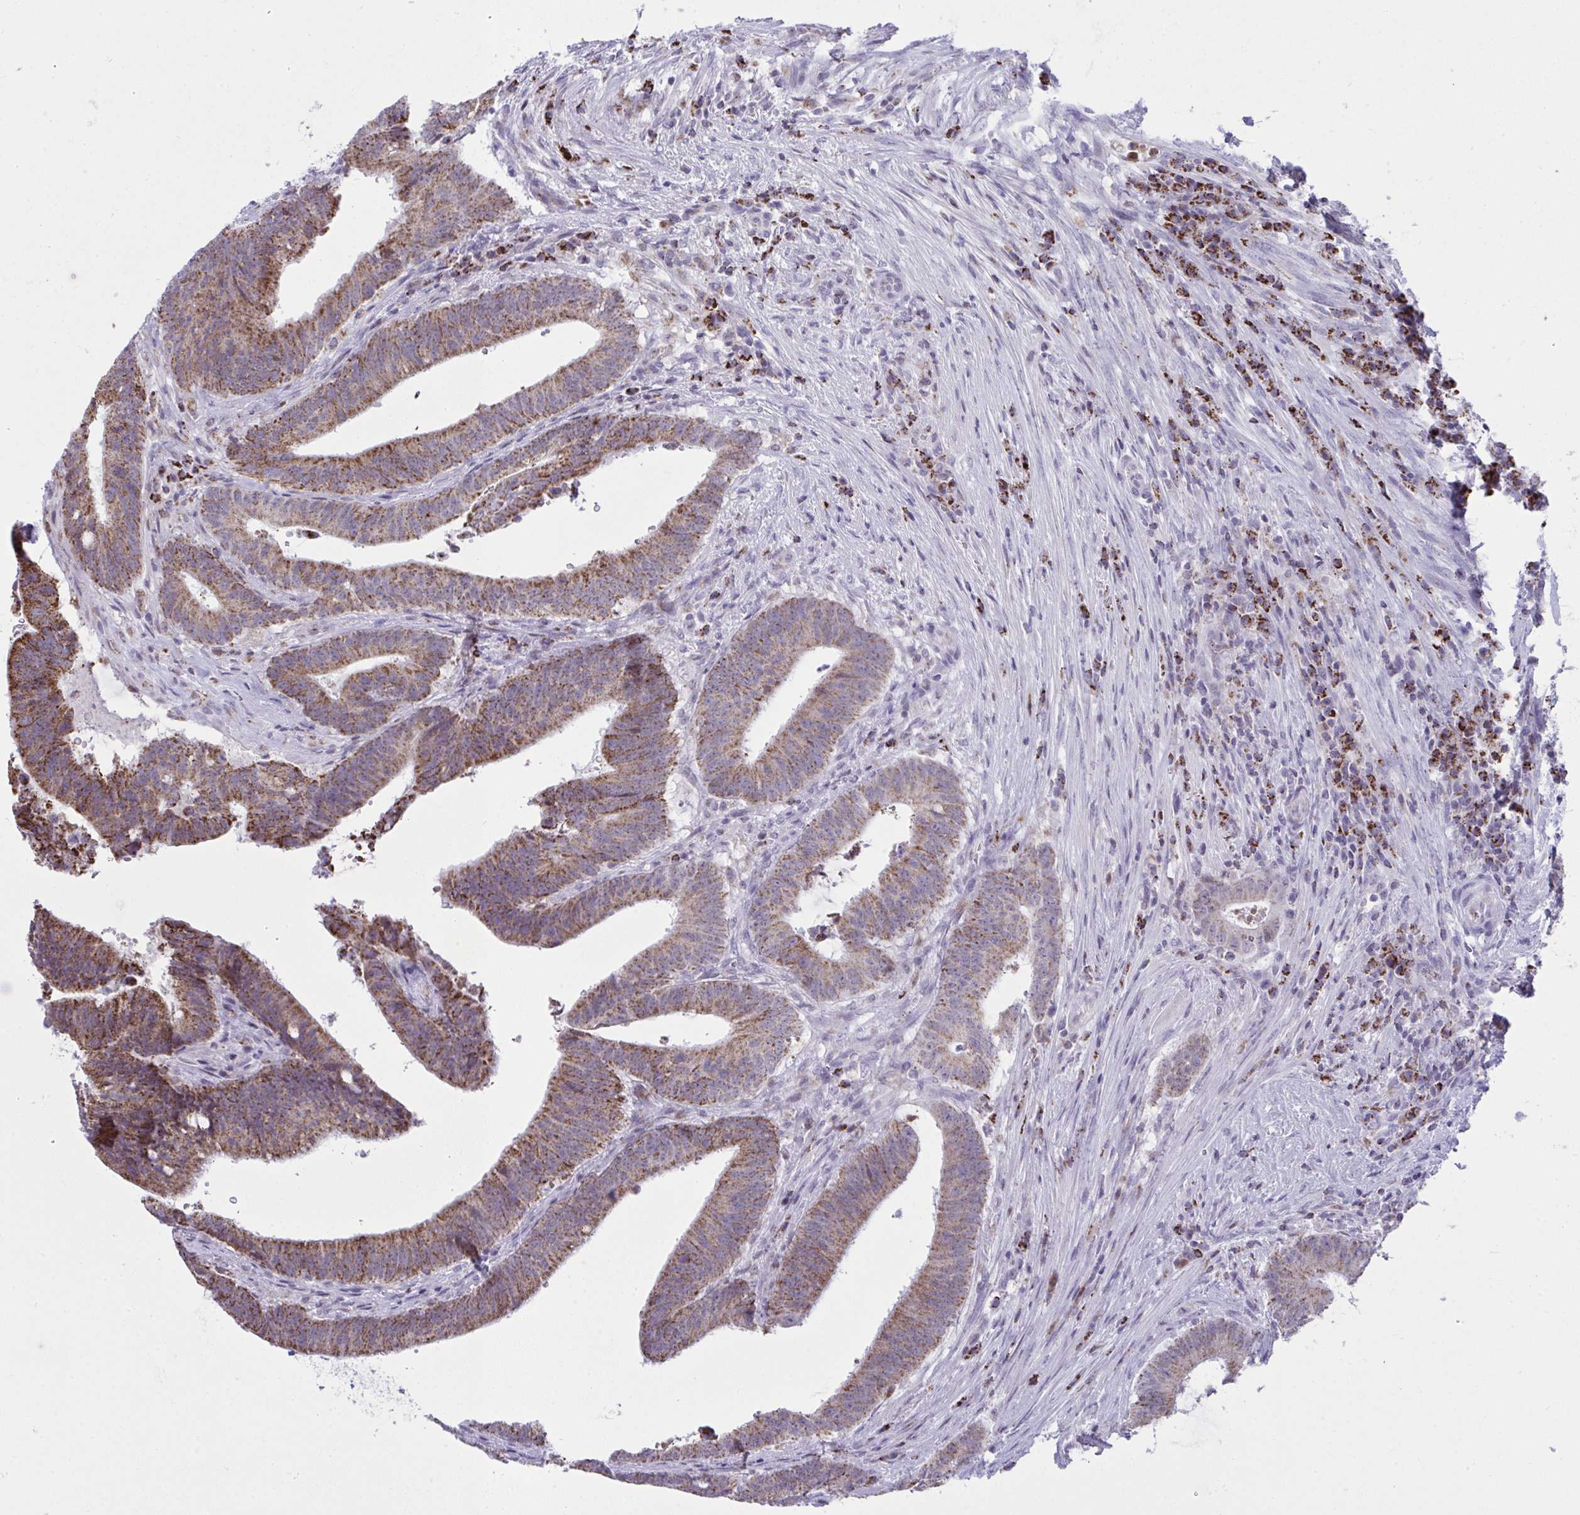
{"staining": {"intensity": "moderate", "quantity": ">75%", "location": "cytoplasmic/membranous"}, "tissue": "colorectal cancer", "cell_type": "Tumor cells", "image_type": "cancer", "snomed": [{"axis": "morphology", "description": "Adenocarcinoma, NOS"}, {"axis": "topography", "description": "Colon"}], "caption": "Moderate cytoplasmic/membranous protein staining is appreciated in about >75% of tumor cells in colorectal adenocarcinoma. The staining was performed using DAB, with brown indicating positive protein expression. Nuclei are stained blue with hematoxylin.", "gene": "PLA2G12B", "patient": {"sex": "female", "age": 43}}